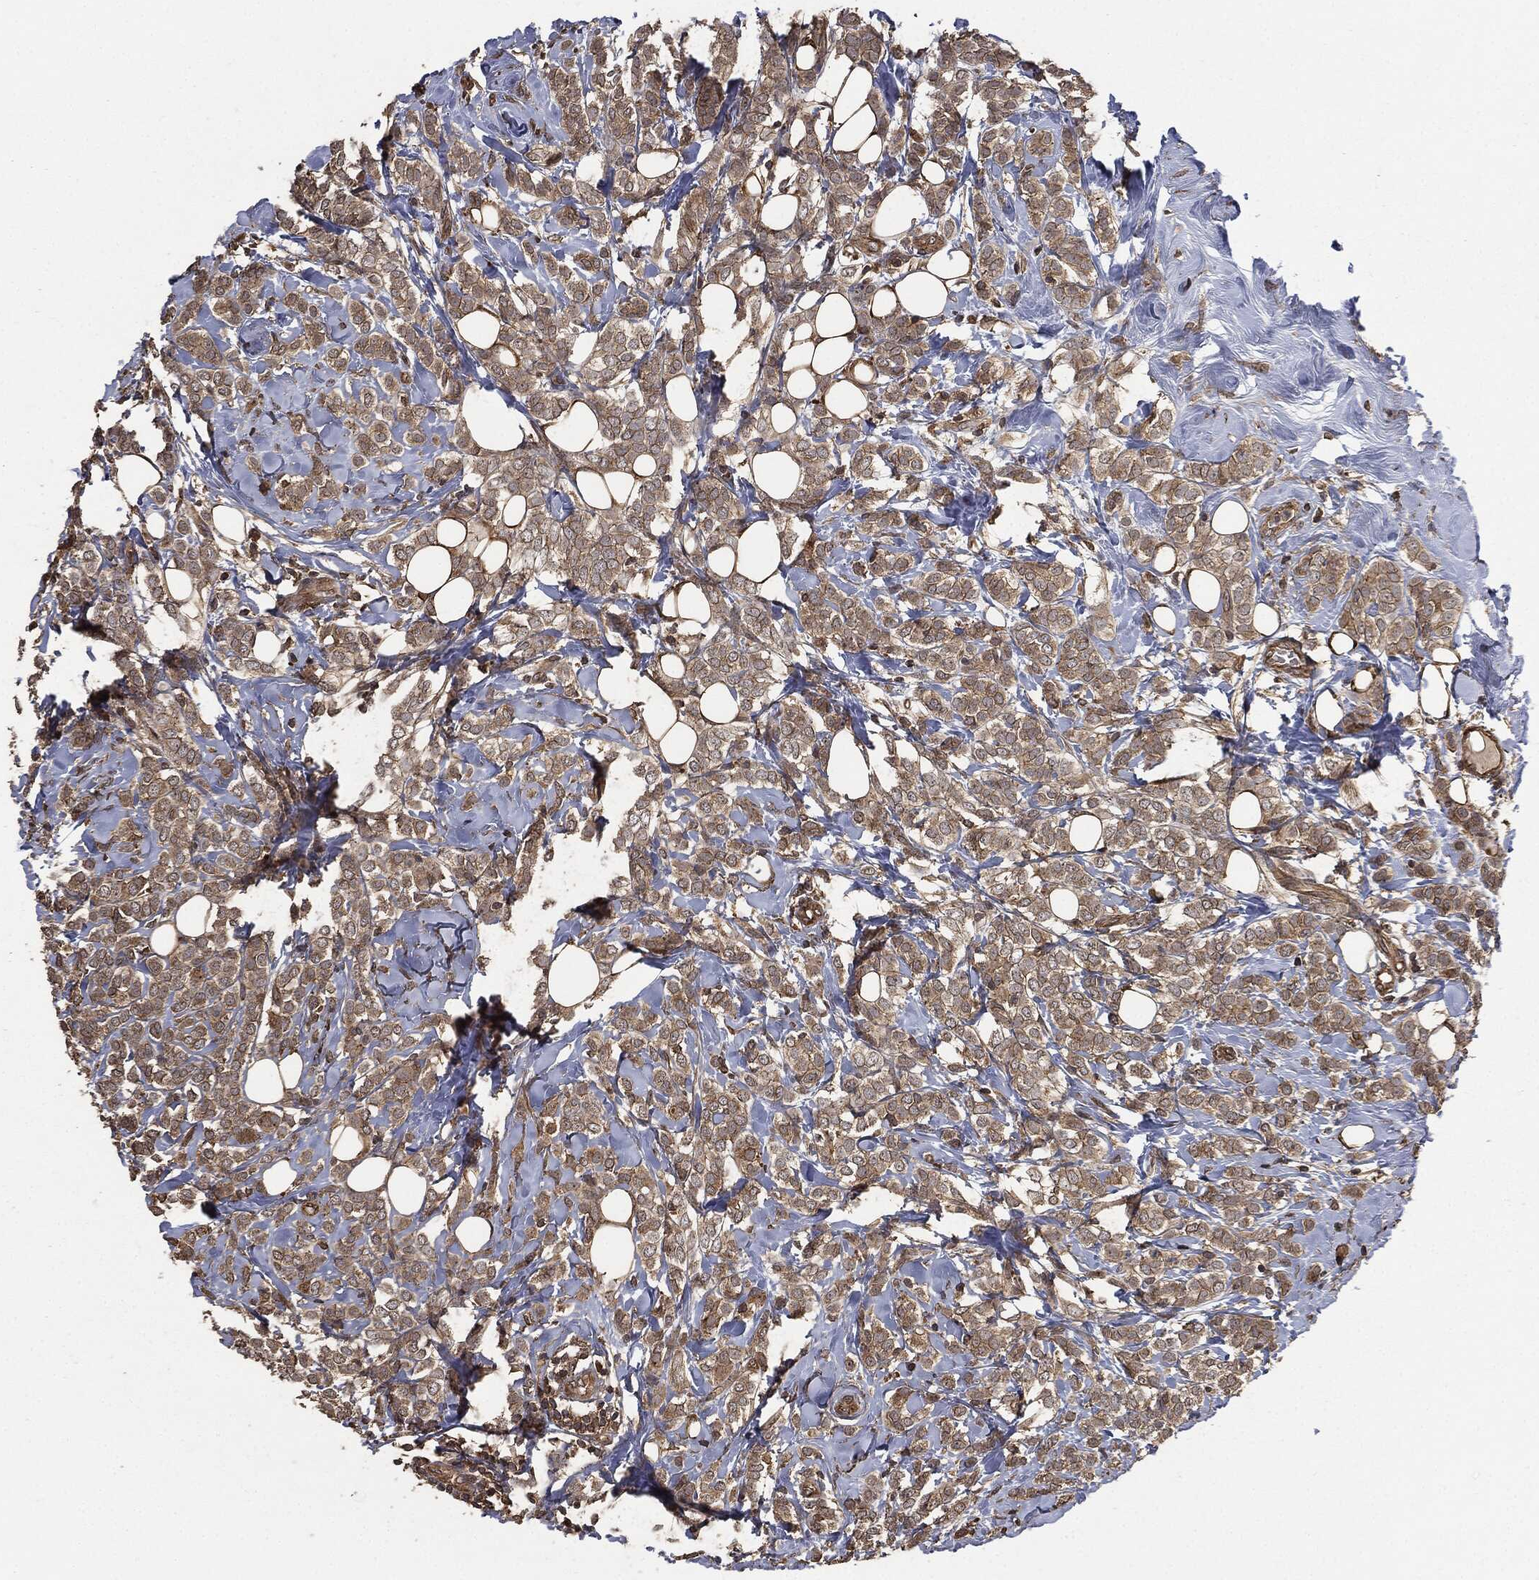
{"staining": {"intensity": "moderate", "quantity": ">75%", "location": "cytoplasmic/membranous"}, "tissue": "breast cancer", "cell_type": "Tumor cells", "image_type": "cancer", "snomed": [{"axis": "morphology", "description": "Lobular carcinoma"}, {"axis": "topography", "description": "Breast"}], "caption": "About >75% of tumor cells in human breast lobular carcinoma reveal moderate cytoplasmic/membranous protein staining as visualized by brown immunohistochemical staining.", "gene": "ERBIN", "patient": {"sex": "female", "age": 49}}